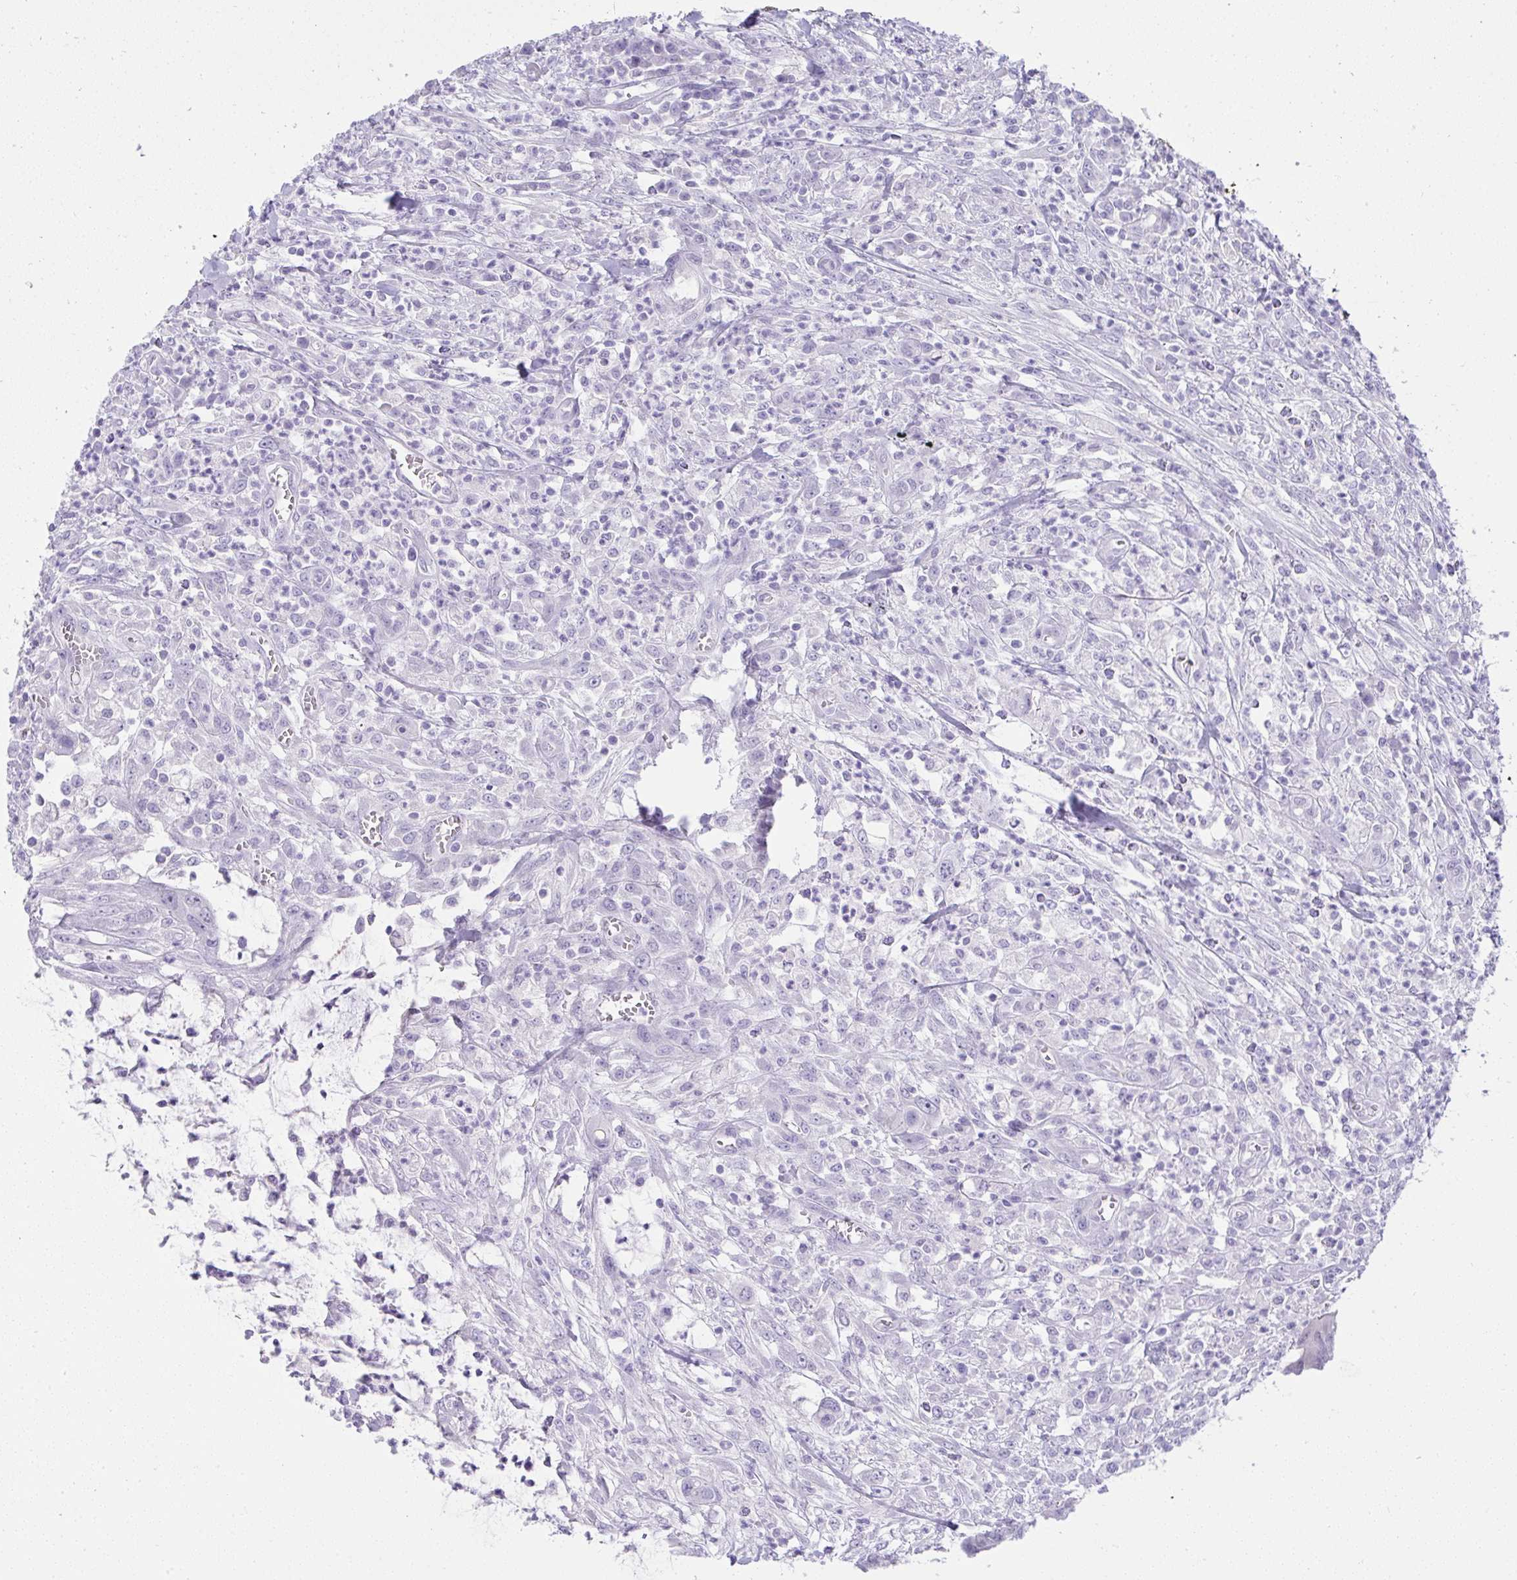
{"staining": {"intensity": "negative", "quantity": "none", "location": "none"}, "tissue": "colorectal cancer", "cell_type": "Tumor cells", "image_type": "cancer", "snomed": [{"axis": "morphology", "description": "Adenocarcinoma, NOS"}, {"axis": "topography", "description": "Colon"}], "caption": "This photomicrograph is of colorectal cancer stained with immunohistochemistry (IHC) to label a protein in brown with the nuclei are counter-stained blue. There is no staining in tumor cells.", "gene": "RNF183", "patient": {"sex": "male", "age": 65}}